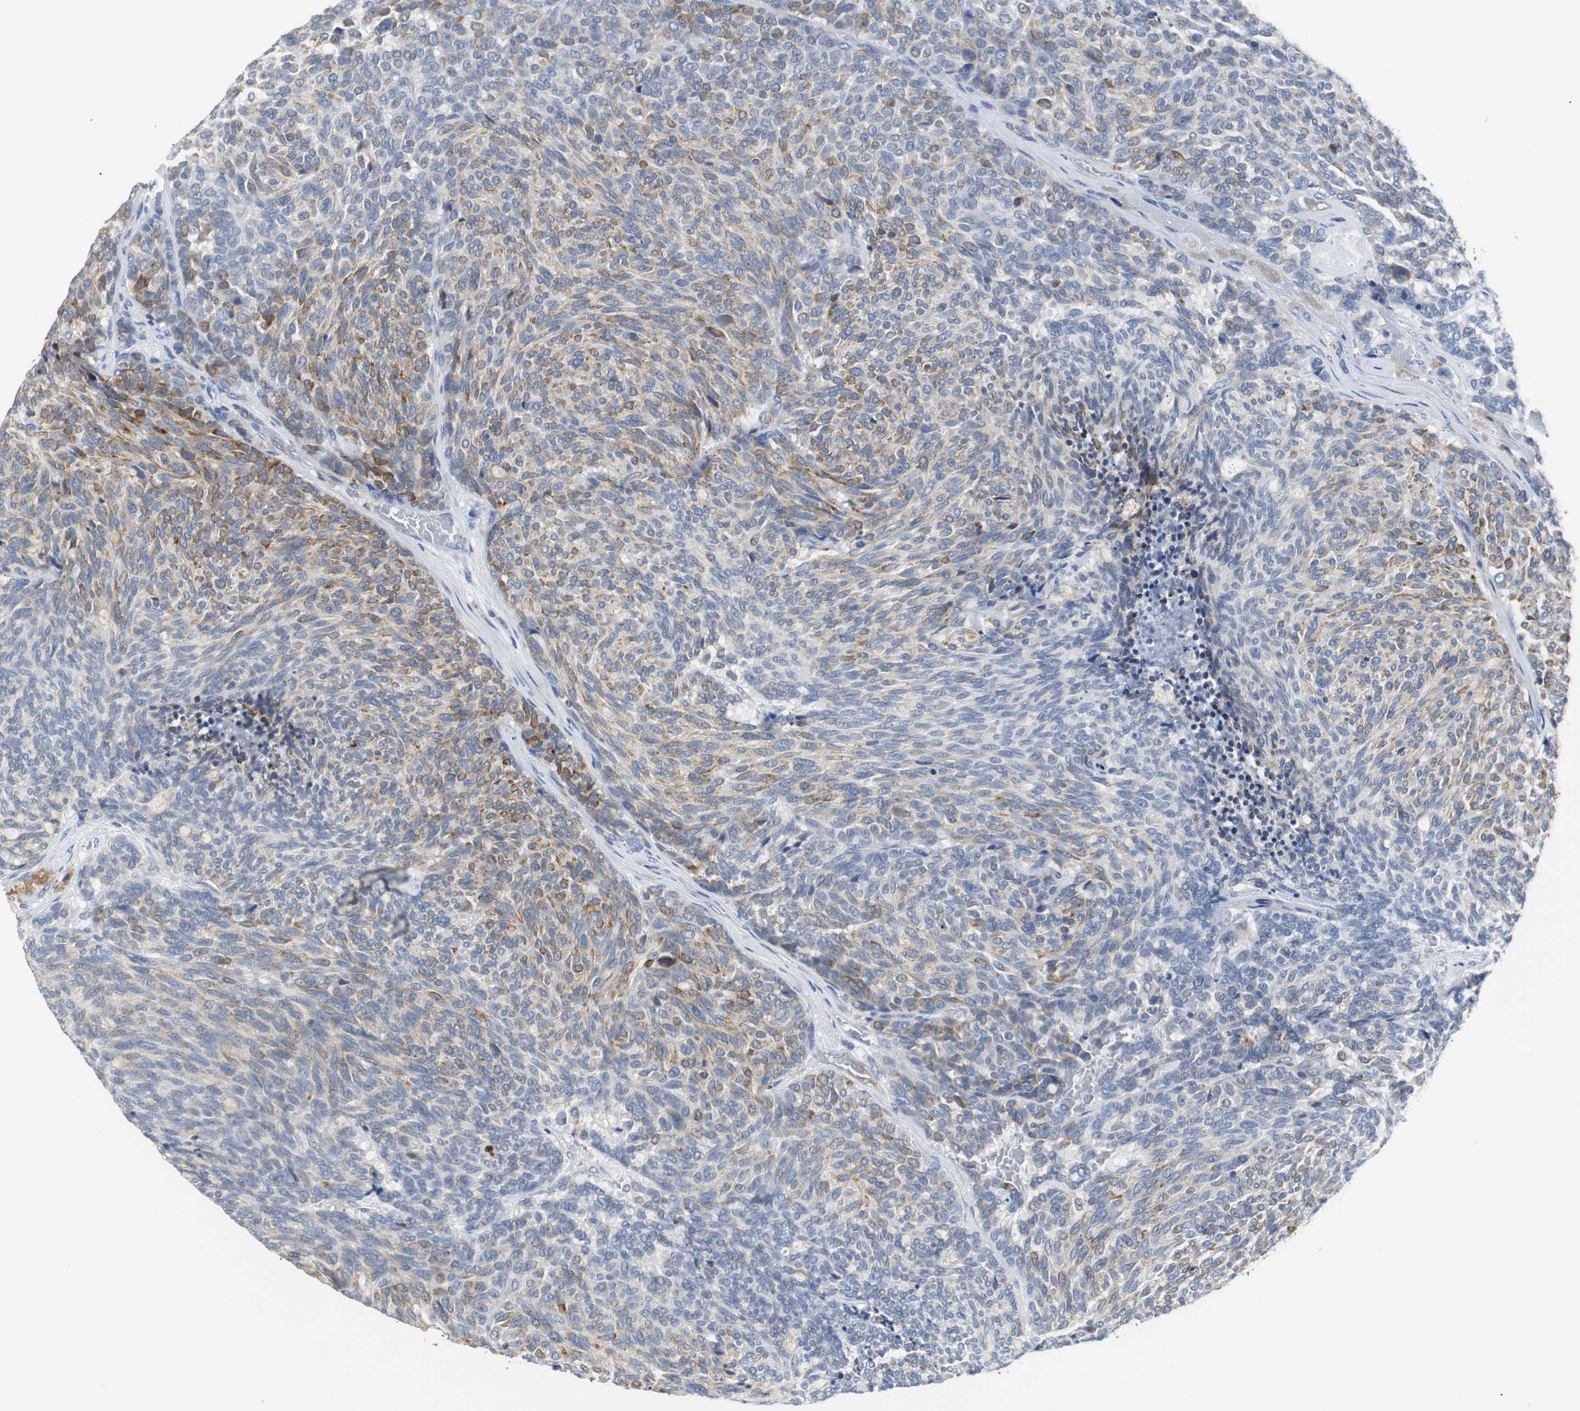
{"staining": {"intensity": "weak", "quantity": "25%-75%", "location": "cytoplasmic/membranous"}, "tissue": "carcinoid", "cell_type": "Tumor cells", "image_type": "cancer", "snomed": [{"axis": "morphology", "description": "Carcinoid, malignant, NOS"}, {"axis": "topography", "description": "Pancreas"}], "caption": "Tumor cells display weak cytoplasmic/membranous positivity in approximately 25%-75% of cells in malignant carcinoid.", "gene": "PDIA4", "patient": {"sex": "female", "age": 54}}